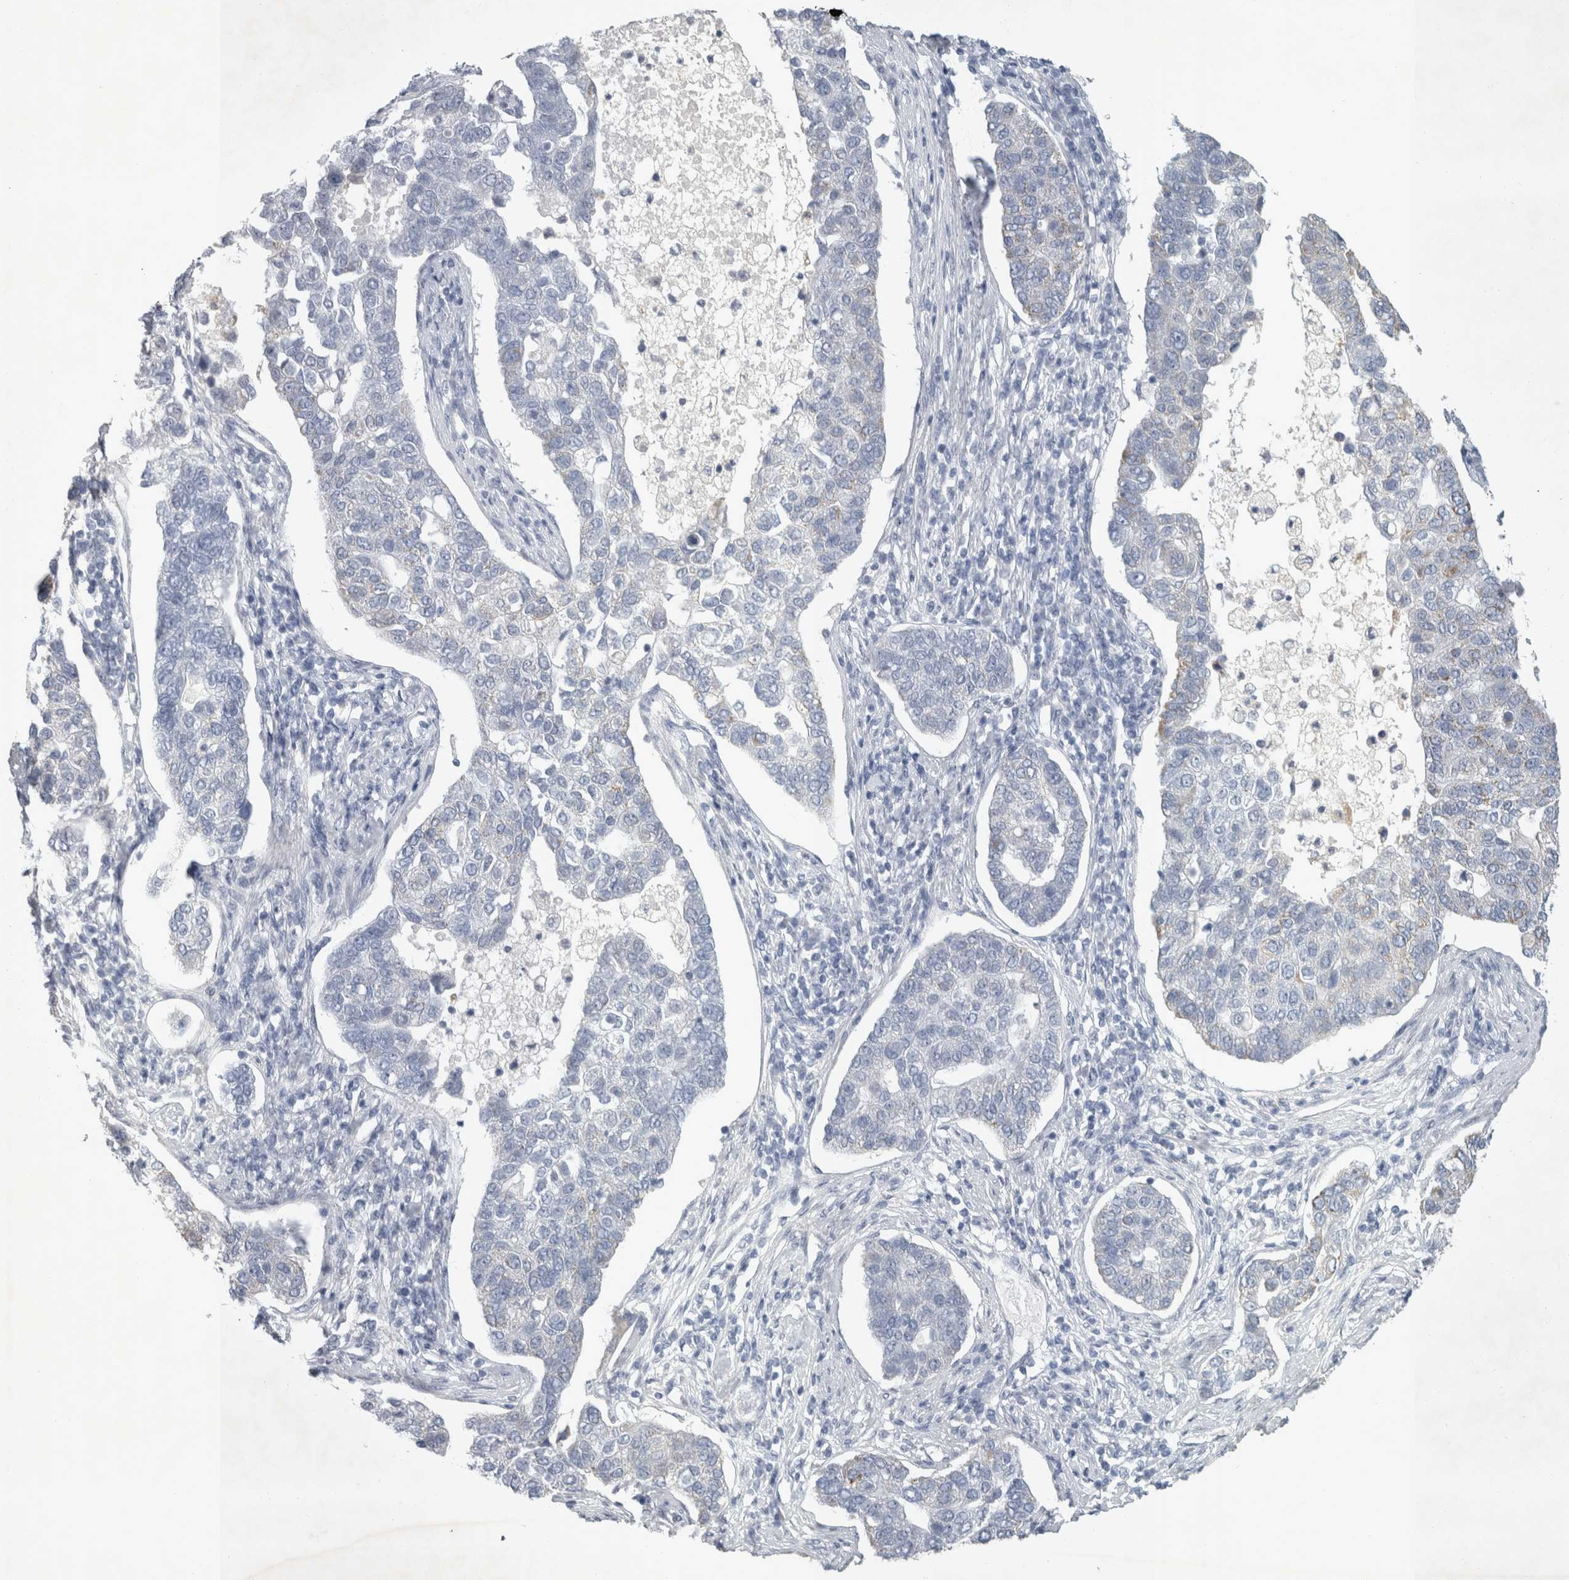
{"staining": {"intensity": "weak", "quantity": "<25%", "location": "cytoplasmic/membranous"}, "tissue": "pancreatic cancer", "cell_type": "Tumor cells", "image_type": "cancer", "snomed": [{"axis": "morphology", "description": "Adenocarcinoma, NOS"}, {"axis": "topography", "description": "Pancreas"}], "caption": "Image shows no protein expression in tumor cells of adenocarcinoma (pancreatic) tissue.", "gene": "FXYD7", "patient": {"sex": "female", "age": 61}}